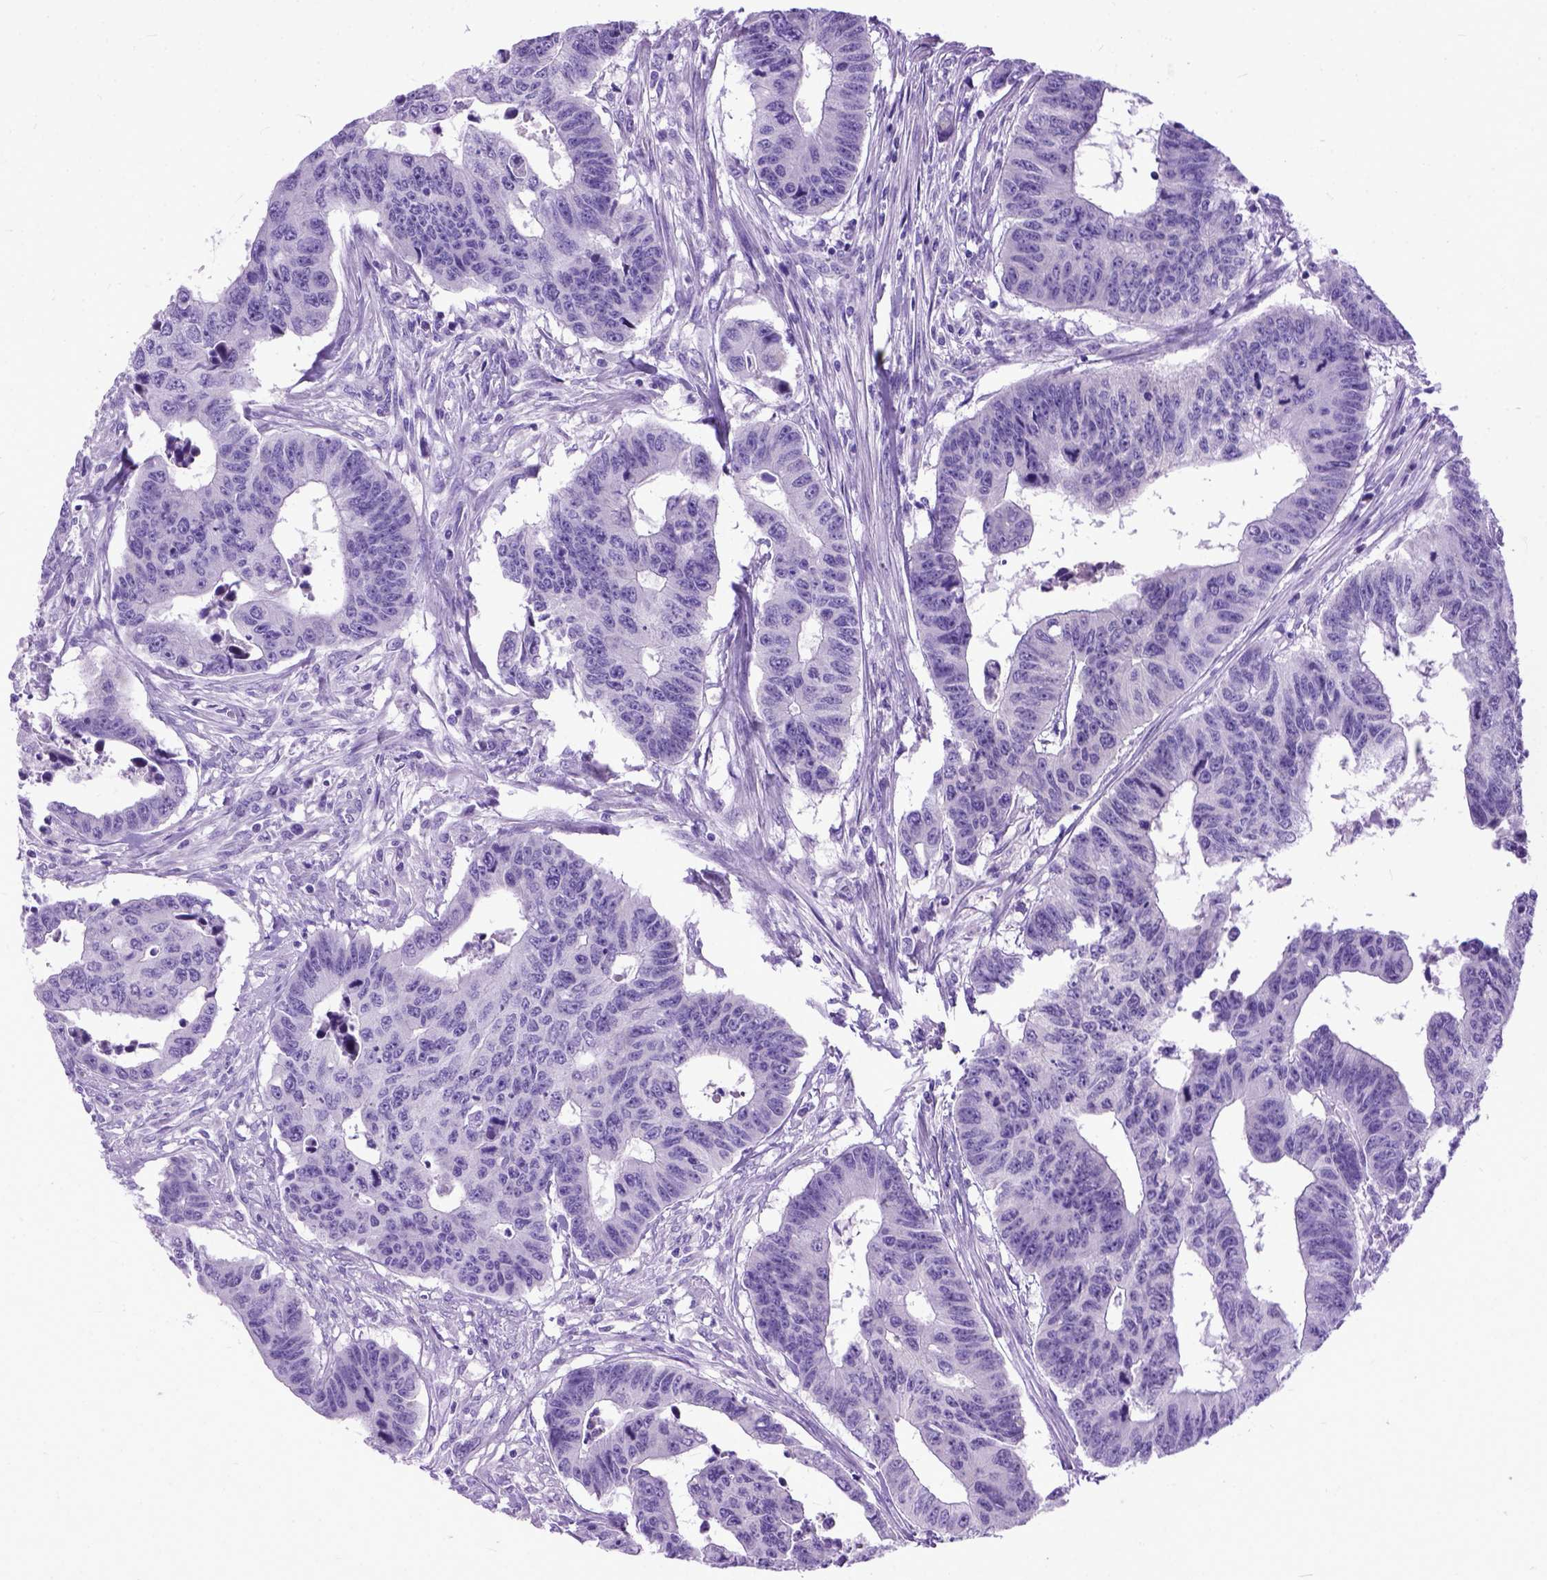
{"staining": {"intensity": "negative", "quantity": "none", "location": "none"}, "tissue": "colorectal cancer", "cell_type": "Tumor cells", "image_type": "cancer", "snomed": [{"axis": "morphology", "description": "Adenocarcinoma, NOS"}, {"axis": "topography", "description": "Rectum"}], "caption": "Immunohistochemistry photomicrograph of neoplastic tissue: colorectal adenocarcinoma stained with DAB demonstrates no significant protein positivity in tumor cells.", "gene": "PPL", "patient": {"sex": "female", "age": 85}}